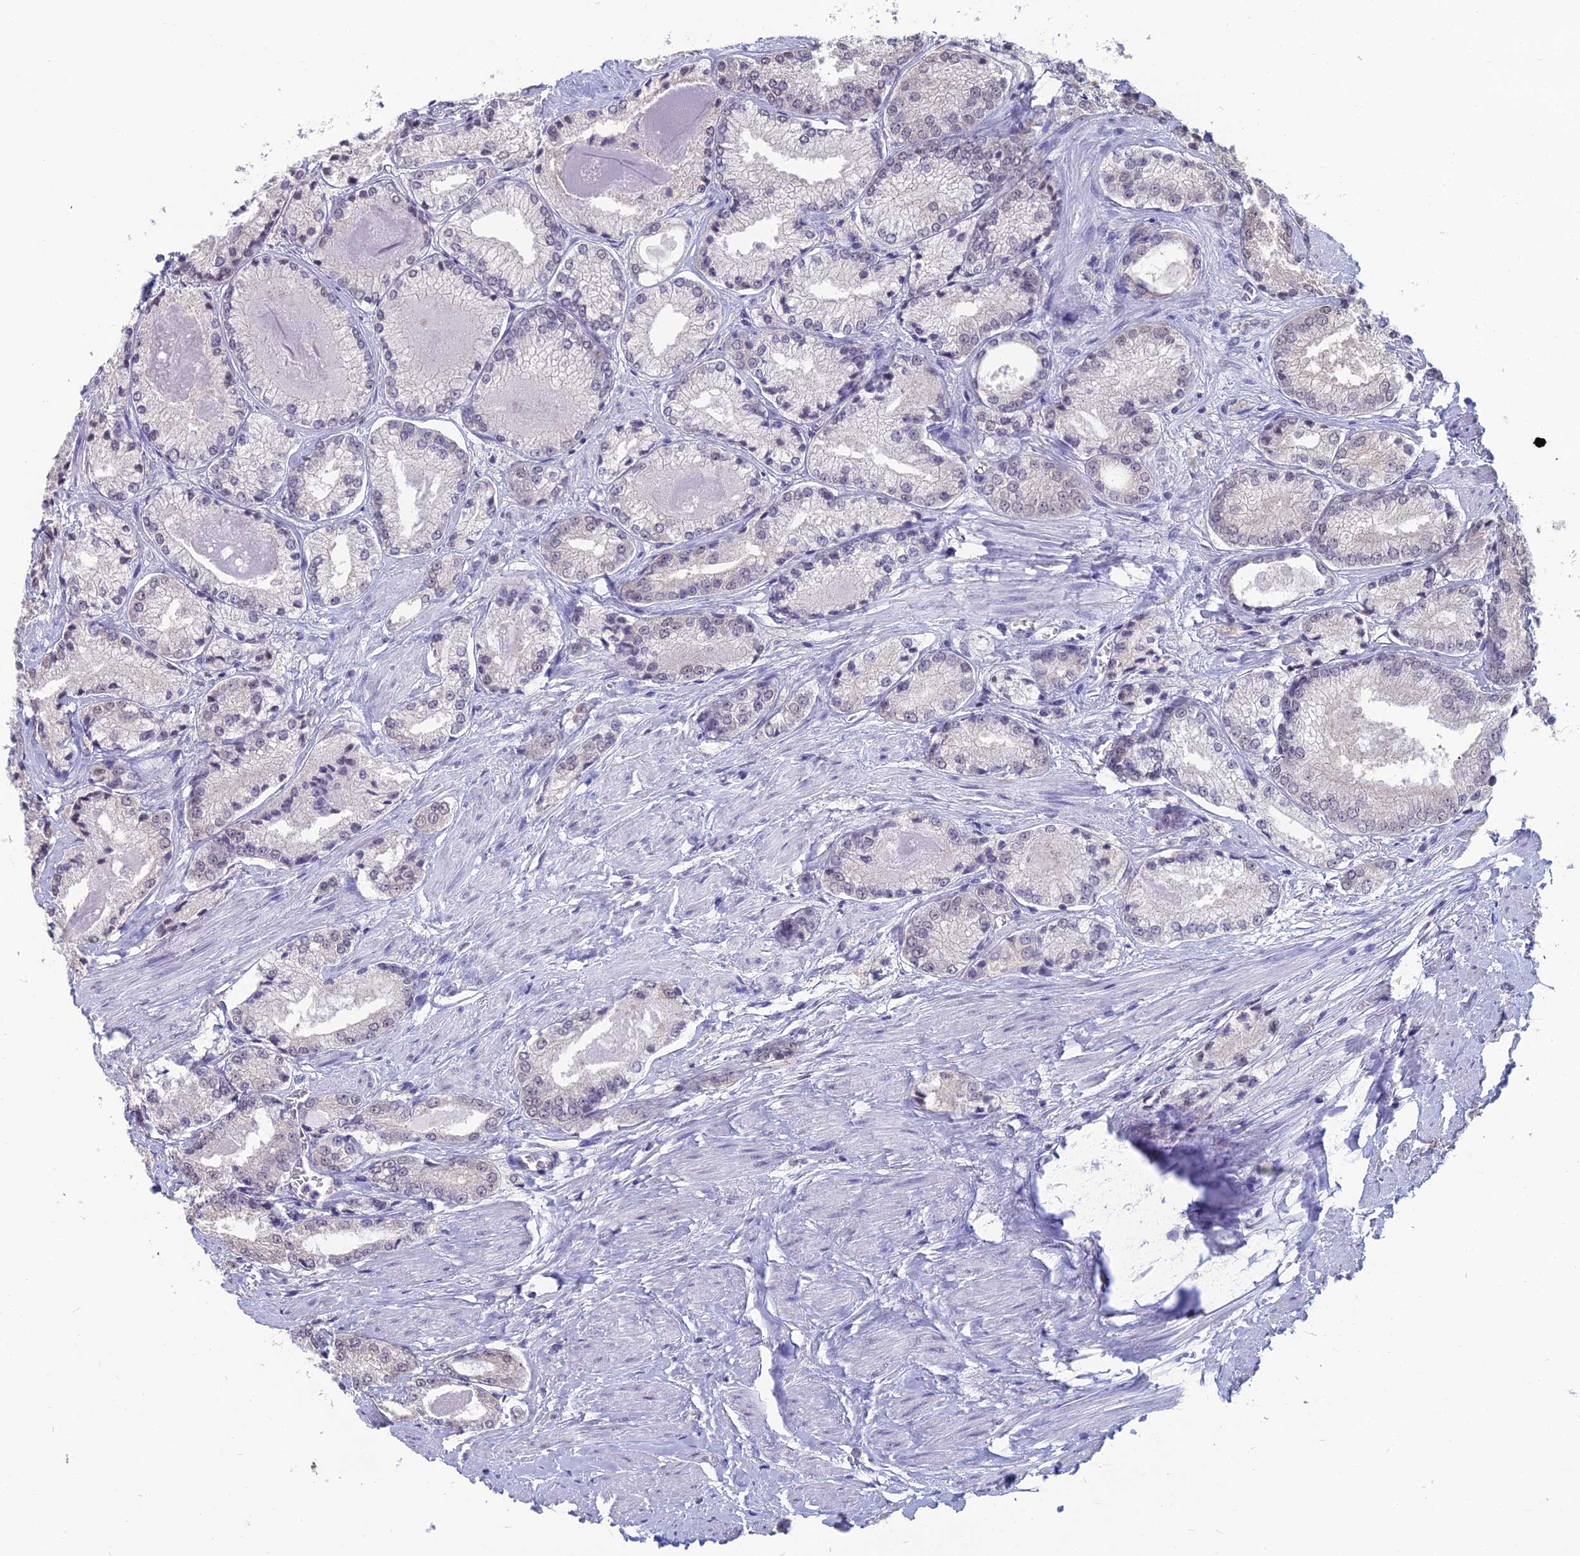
{"staining": {"intensity": "negative", "quantity": "none", "location": "none"}, "tissue": "prostate cancer", "cell_type": "Tumor cells", "image_type": "cancer", "snomed": [{"axis": "morphology", "description": "Adenocarcinoma, Low grade"}, {"axis": "topography", "description": "Prostate"}], "caption": "Micrograph shows no significant protein positivity in tumor cells of prostate cancer.", "gene": "SRSF7", "patient": {"sex": "male", "age": 68}}